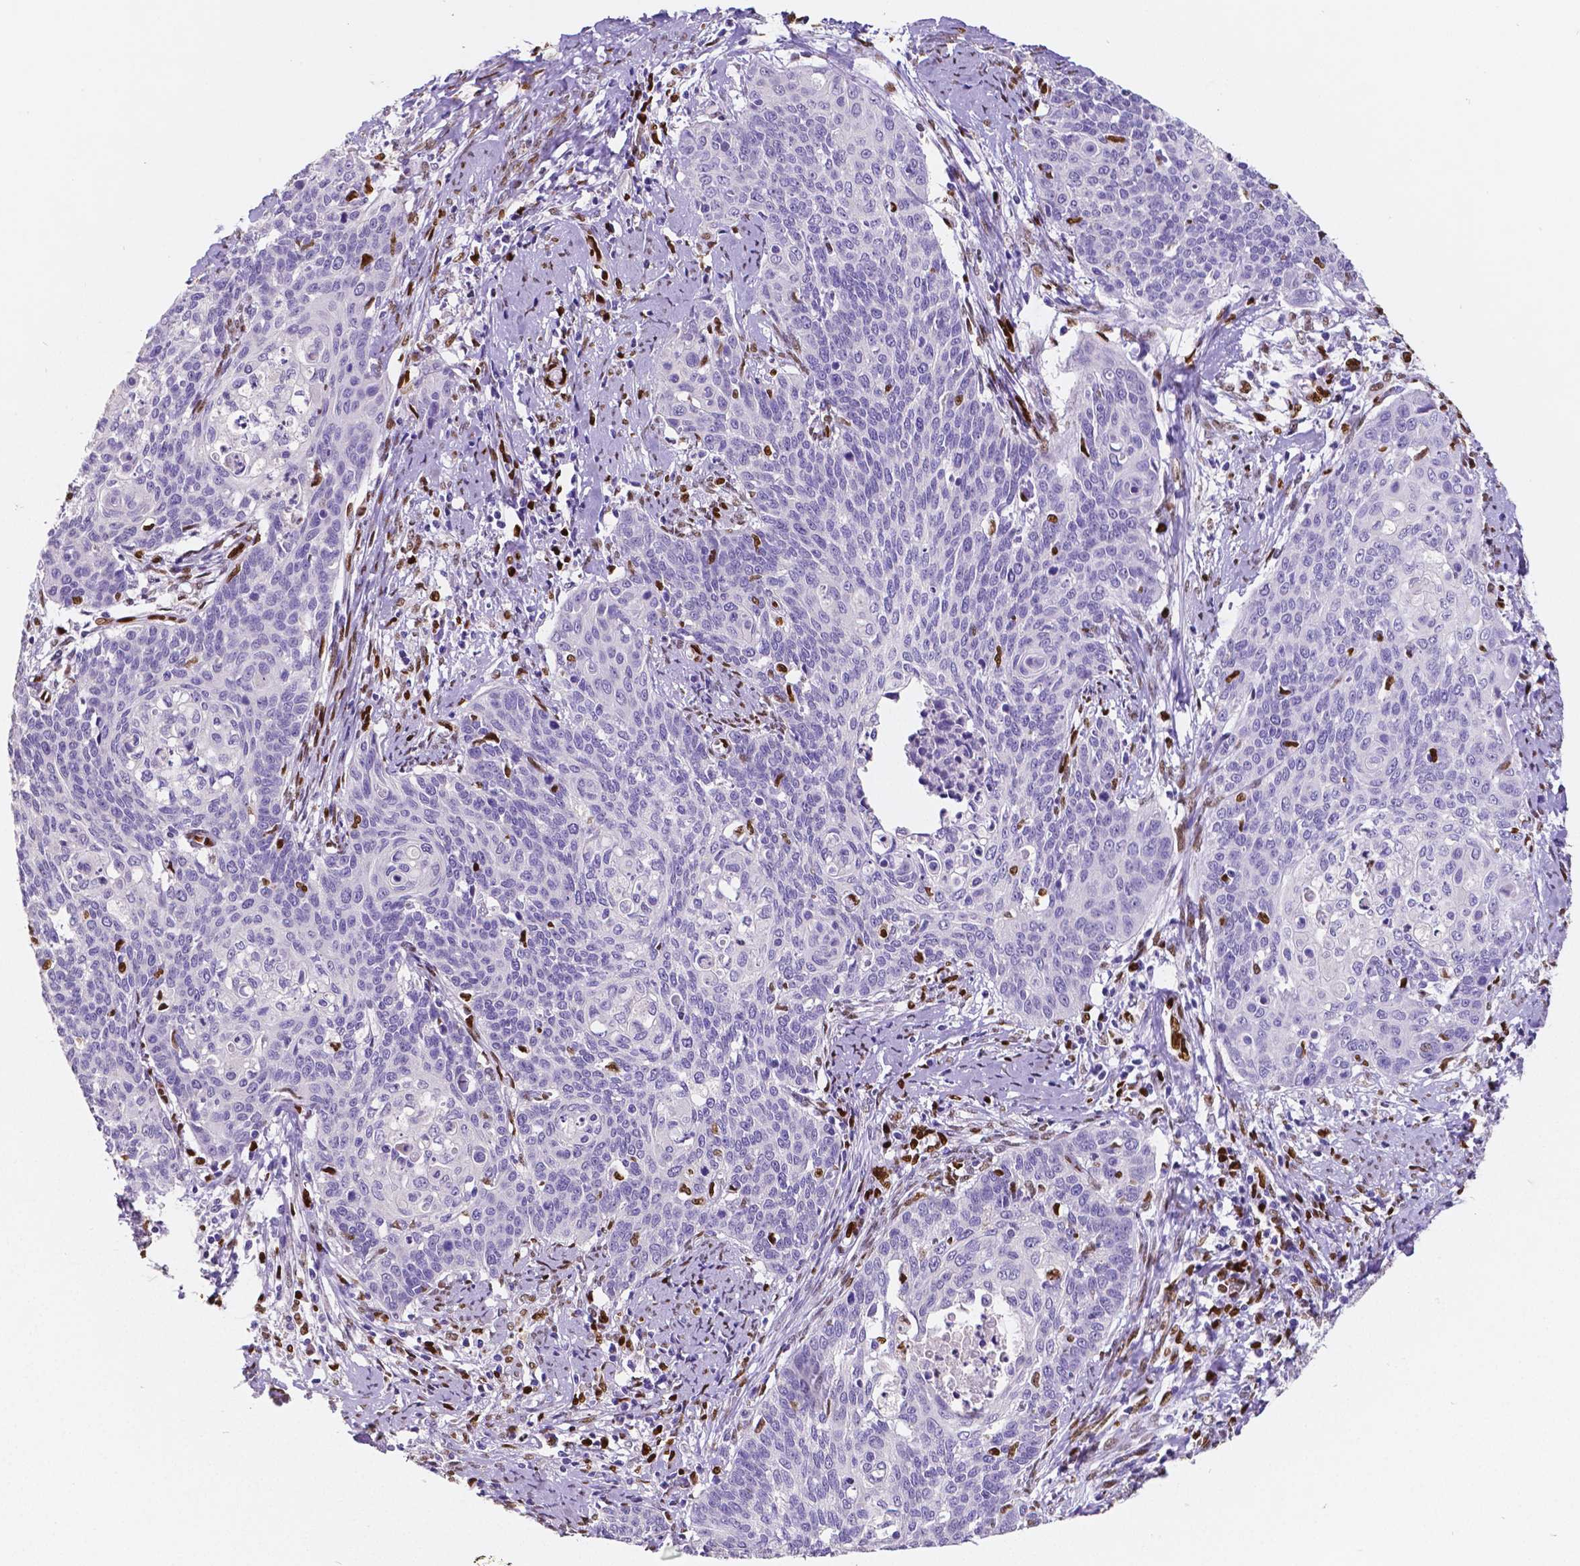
{"staining": {"intensity": "negative", "quantity": "none", "location": "none"}, "tissue": "cervical cancer", "cell_type": "Tumor cells", "image_type": "cancer", "snomed": [{"axis": "morphology", "description": "Normal tissue, NOS"}, {"axis": "morphology", "description": "Squamous cell carcinoma, NOS"}, {"axis": "topography", "description": "Cervix"}], "caption": "This is an IHC micrograph of human cervical squamous cell carcinoma. There is no expression in tumor cells.", "gene": "MEF2C", "patient": {"sex": "female", "age": 39}}